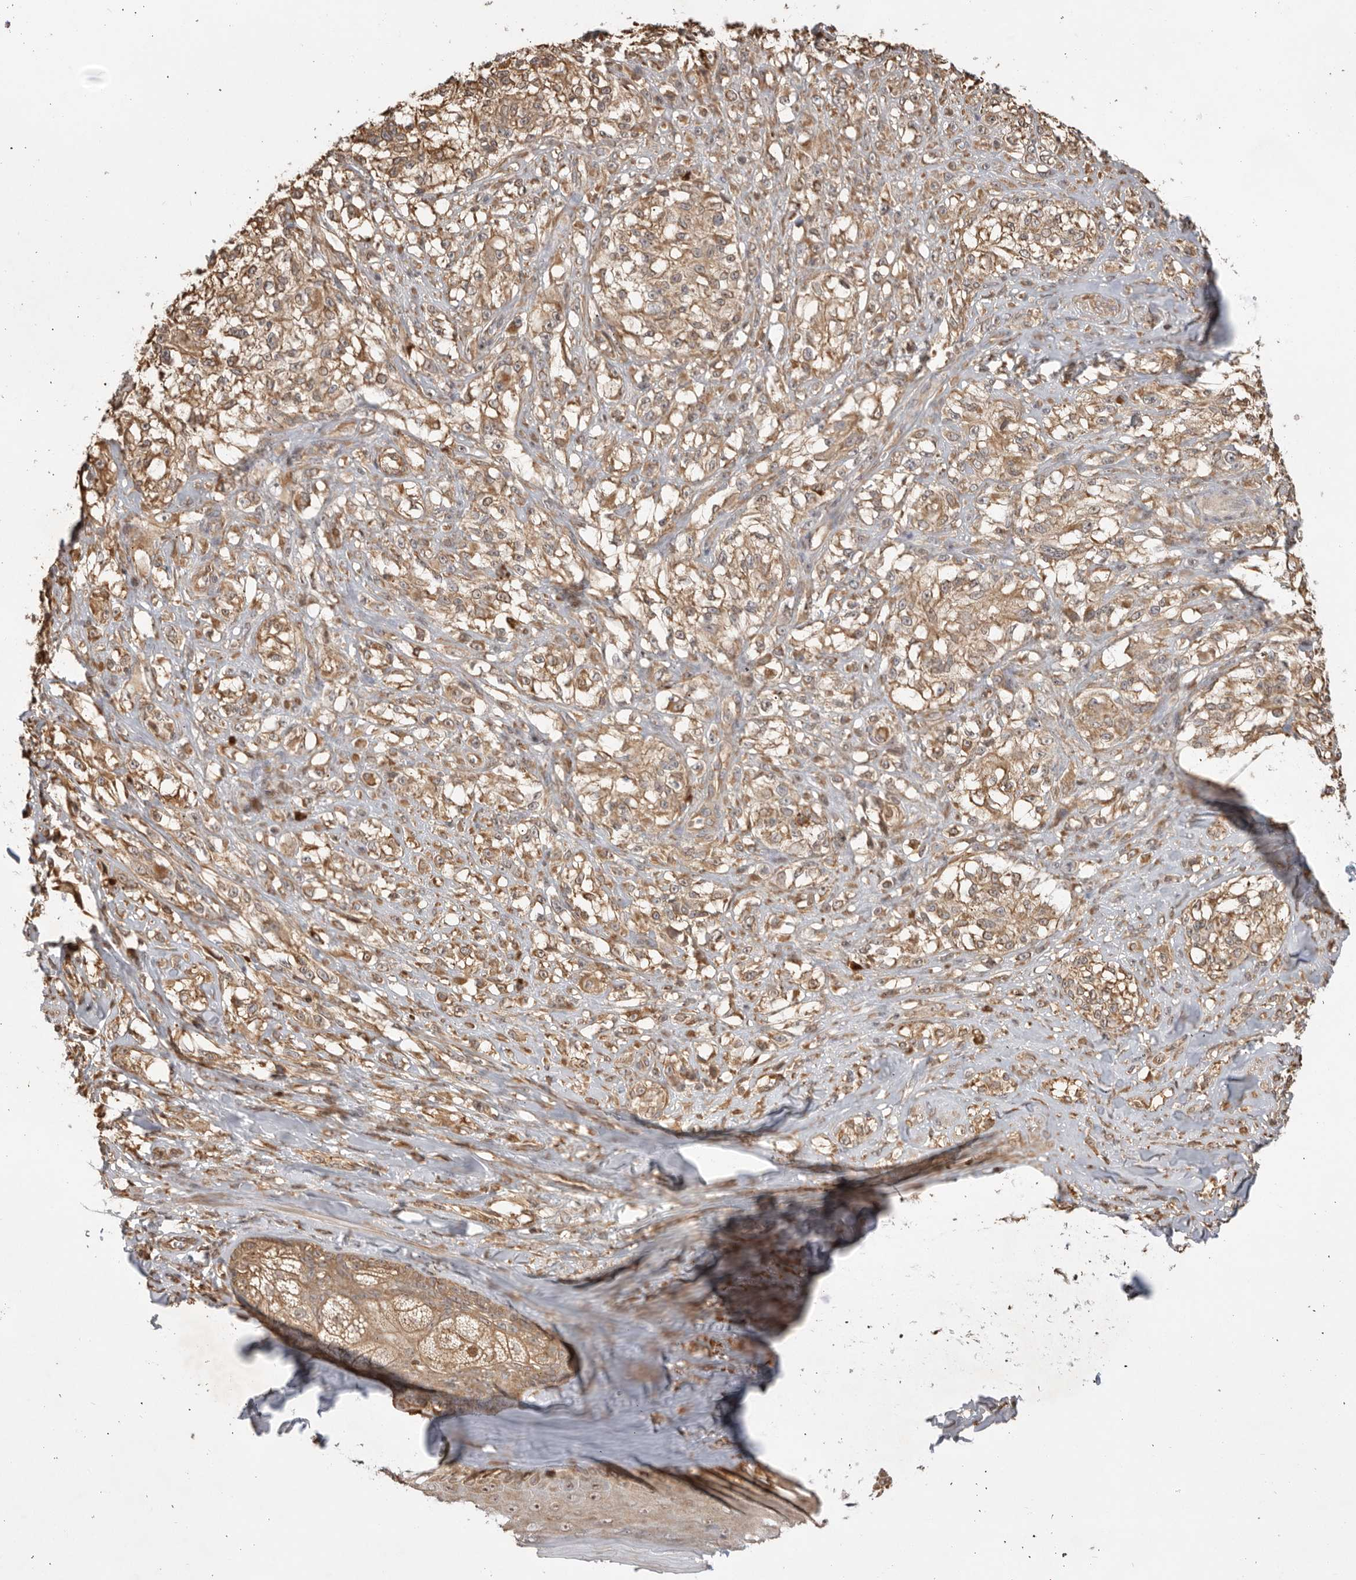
{"staining": {"intensity": "moderate", "quantity": ">75%", "location": "cytoplasmic/membranous"}, "tissue": "melanoma", "cell_type": "Tumor cells", "image_type": "cancer", "snomed": [{"axis": "morphology", "description": "Malignant melanoma, NOS"}, {"axis": "topography", "description": "Skin of head"}], "caption": "IHC histopathology image of neoplastic tissue: melanoma stained using IHC shows medium levels of moderate protein expression localized specifically in the cytoplasmic/membranous of tumor cells, appearing as a cytoplasmic/membranous brown color.", "gene": "DPH7", "patient": {"sex": "male", "age": 83}}